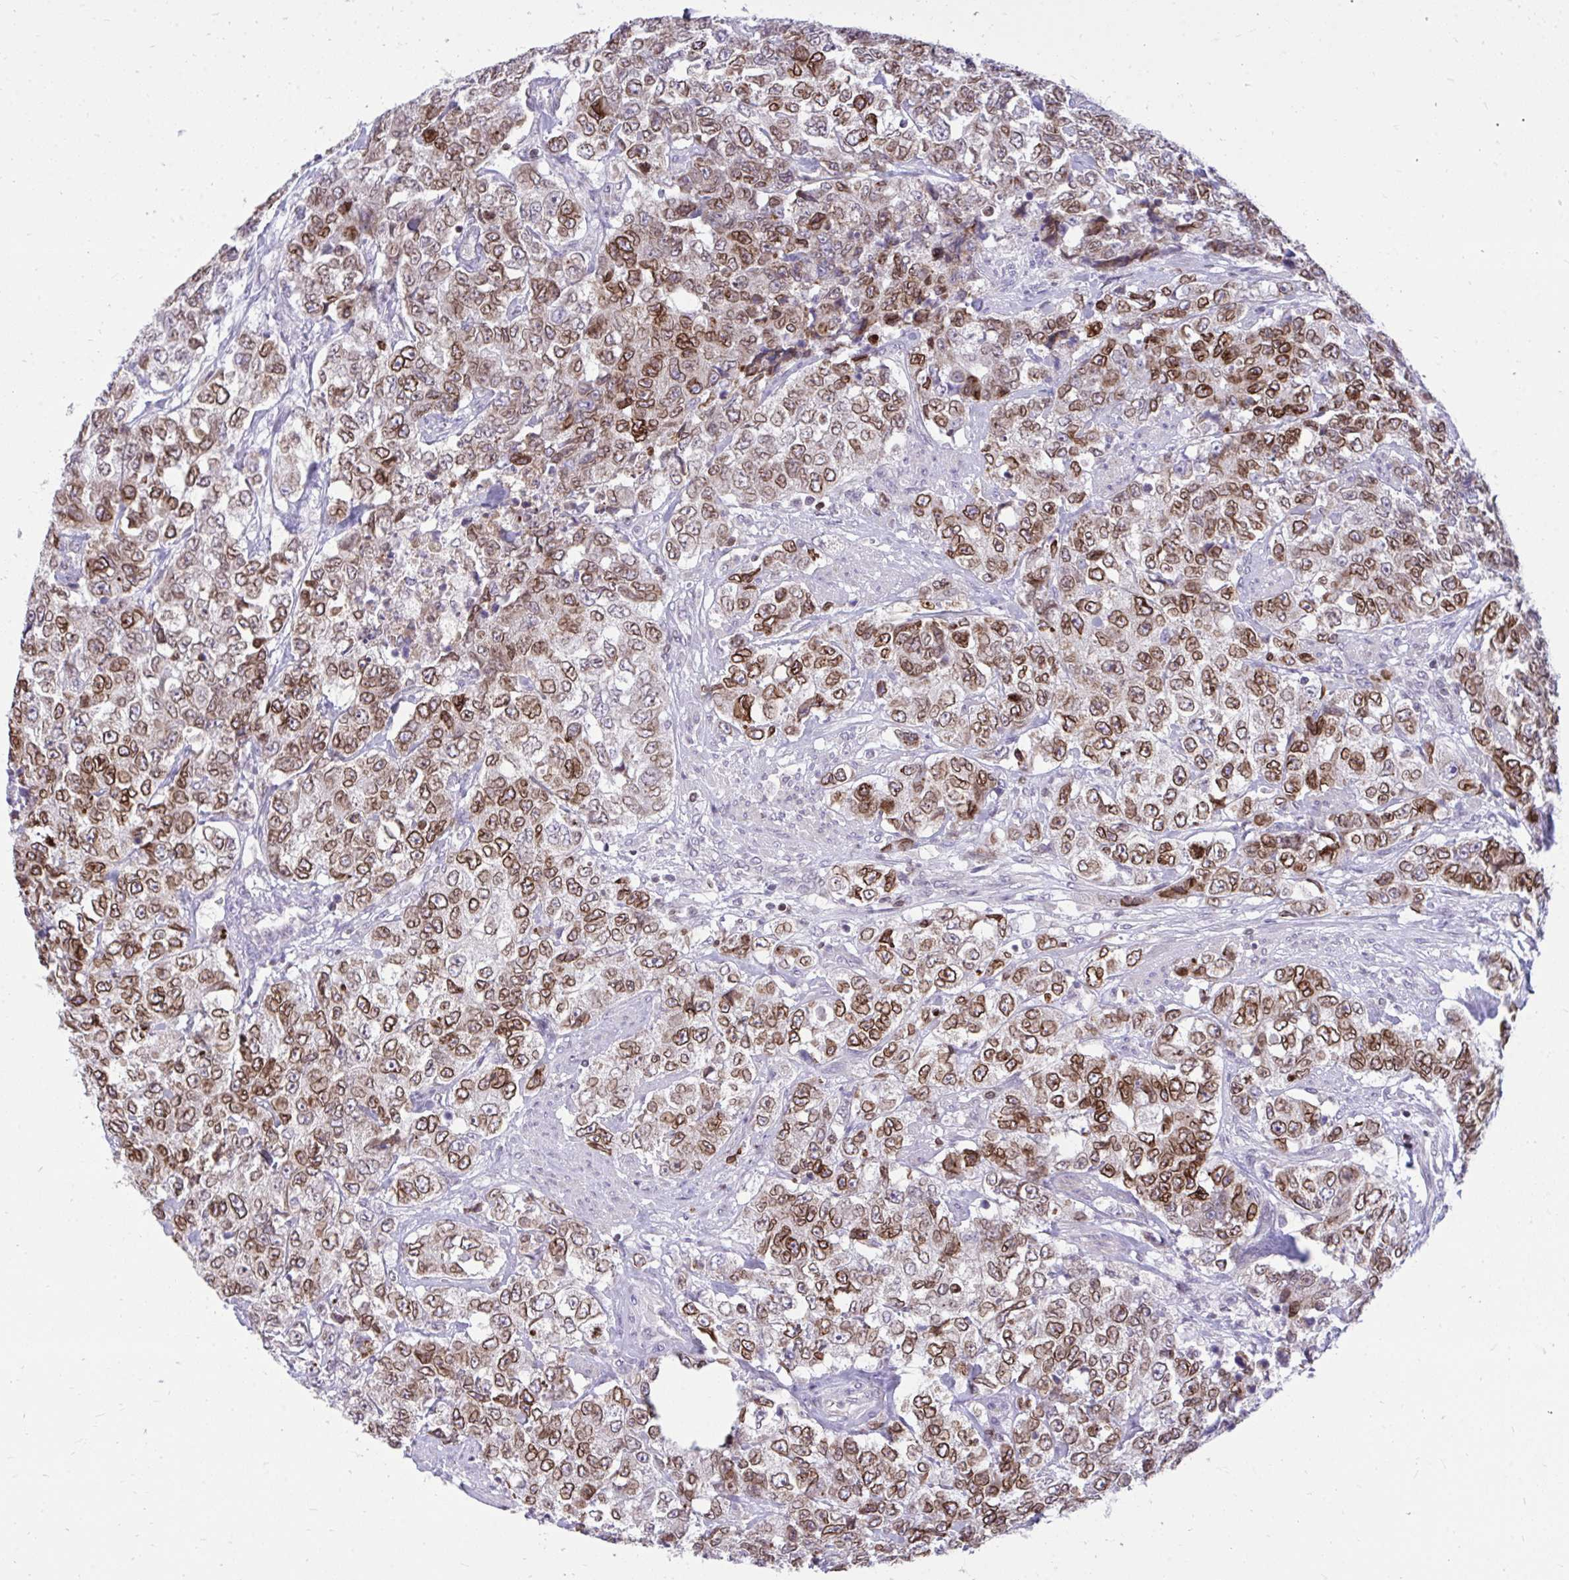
{"staining": {"intensity": "strong", "quantity": ">75%", "location": "cytoplasmic/membranous,nuclear"}, "tissue": "urothelial cancer", "cell_type": "Tumor cells", "image_type": "cancer", "snomed": [{"axis": "morphology", "description": "Urothelial carcinoma, High grade"}, {"axis": "topography", "description": "Urinary bladder"}], "caption": "This is an image of immunohistochemistry staining of high-grade urothelial carcinoma, which shows strong positivity in the cytoplasmic/membranous and nuclear of tumor cells.", "gene": "RPS6KA2", "patient": {"sex": "female", "age": 78}}